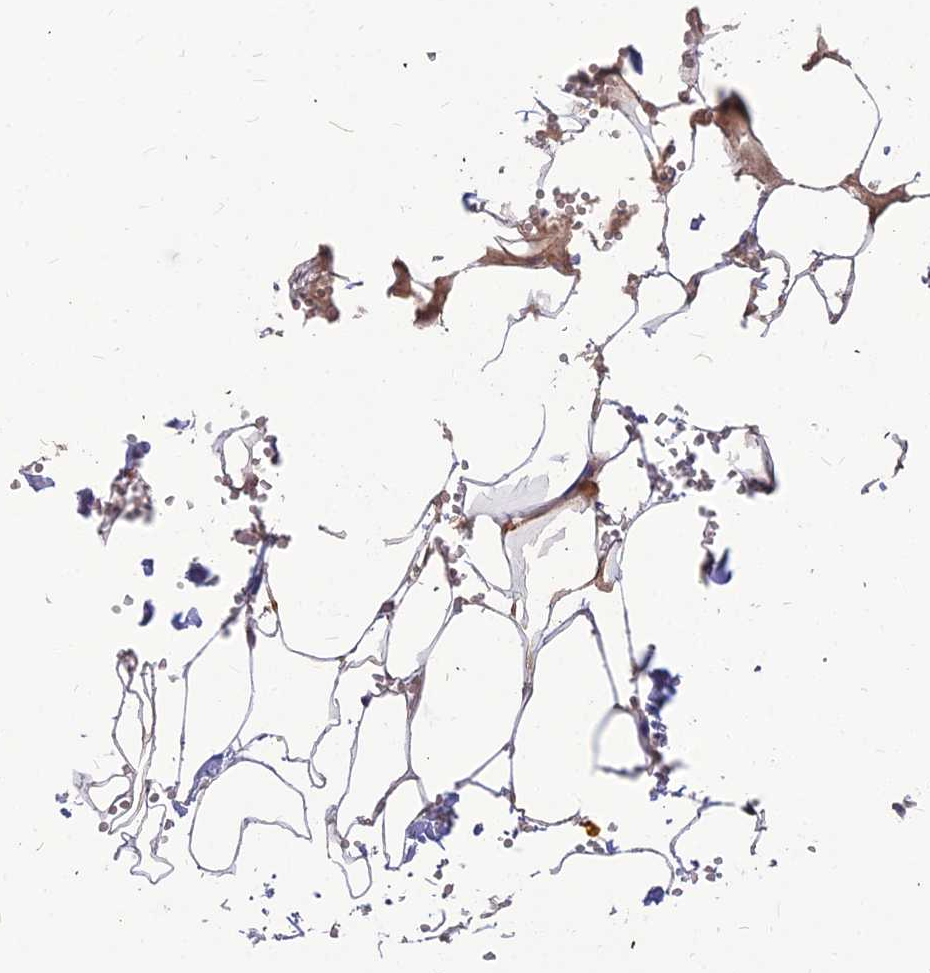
{"staining": {"intensity": "moderate", "quantity": "25%-75%", "location": "cytoplasmic/membranous"}, "tissue": "adipose tissue", "cell_type": "Adipocytes", "image_type": "normal", "snomed": [{"axis": "morphology", "description": "Normal tissue, NOS"}, {"axis": "topography", "description": "Gallbladder"}, {"axis": "topography", "description": "Peripheral nerve tissue"}], "caption": "DAB (3,3'-diaminobenzidine) immunohistochemical staining of benign adipose tissue reveals moderate cytoplasmic/membranous protein staining in approximately 25%-75% of adipocytes.", "gene": "LEKR1", "patient": {"sex": "male", "age": 38}}